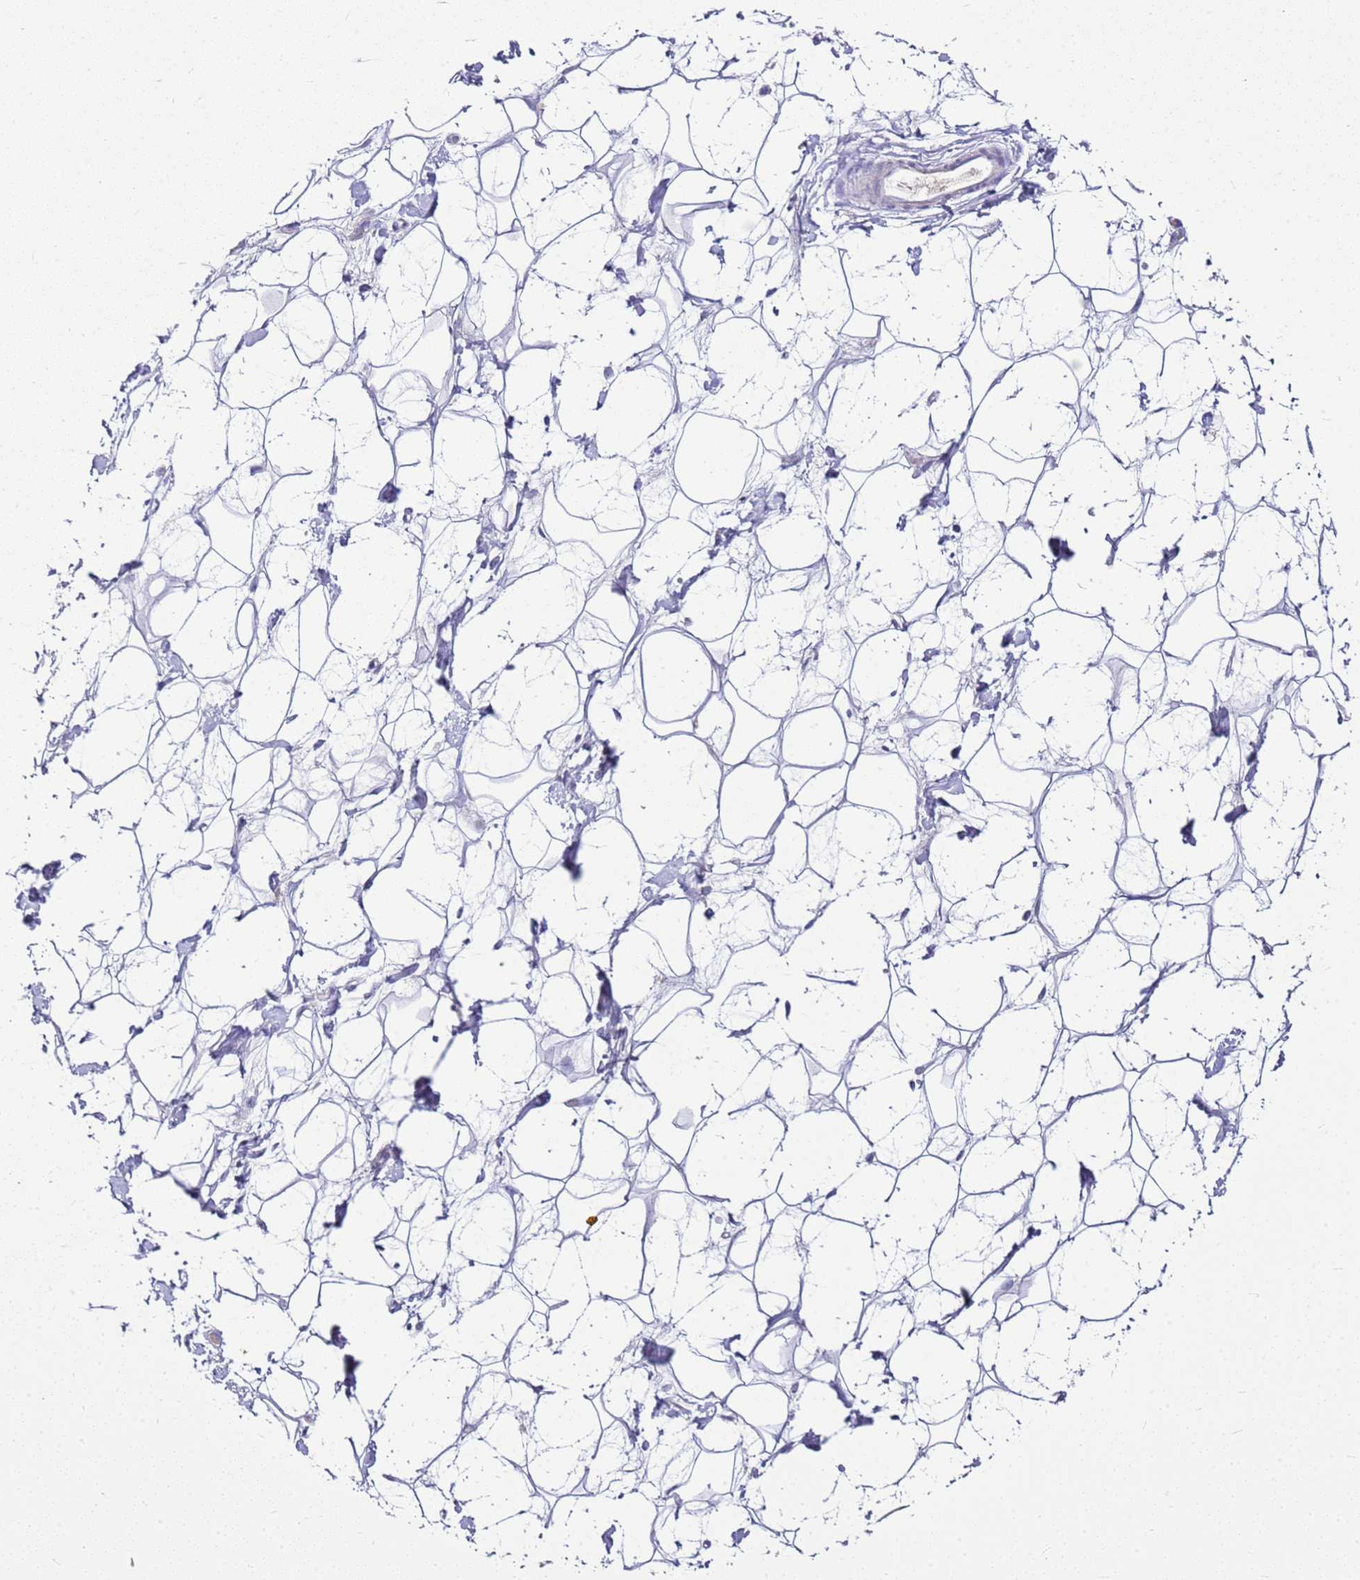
{"staining": {"intensity": "negative", "quantity": "none", "location": "none"}, "tissue": "adipose tissue", "cell_type": "Adipocytes", "image_type": "normal", "snomed": [{"axis": "morphology", "description": "Normal tissue, NOS"}, {"axis": "topography", "description": "Breast"}], "caption": "Immunohistochemistry micrograph of benign adipose tissue stained for a protein (brown), which displays no positivity in adipocytes.", "gene": "FABP2", "patient": {"sex": "female", "age": 26}}